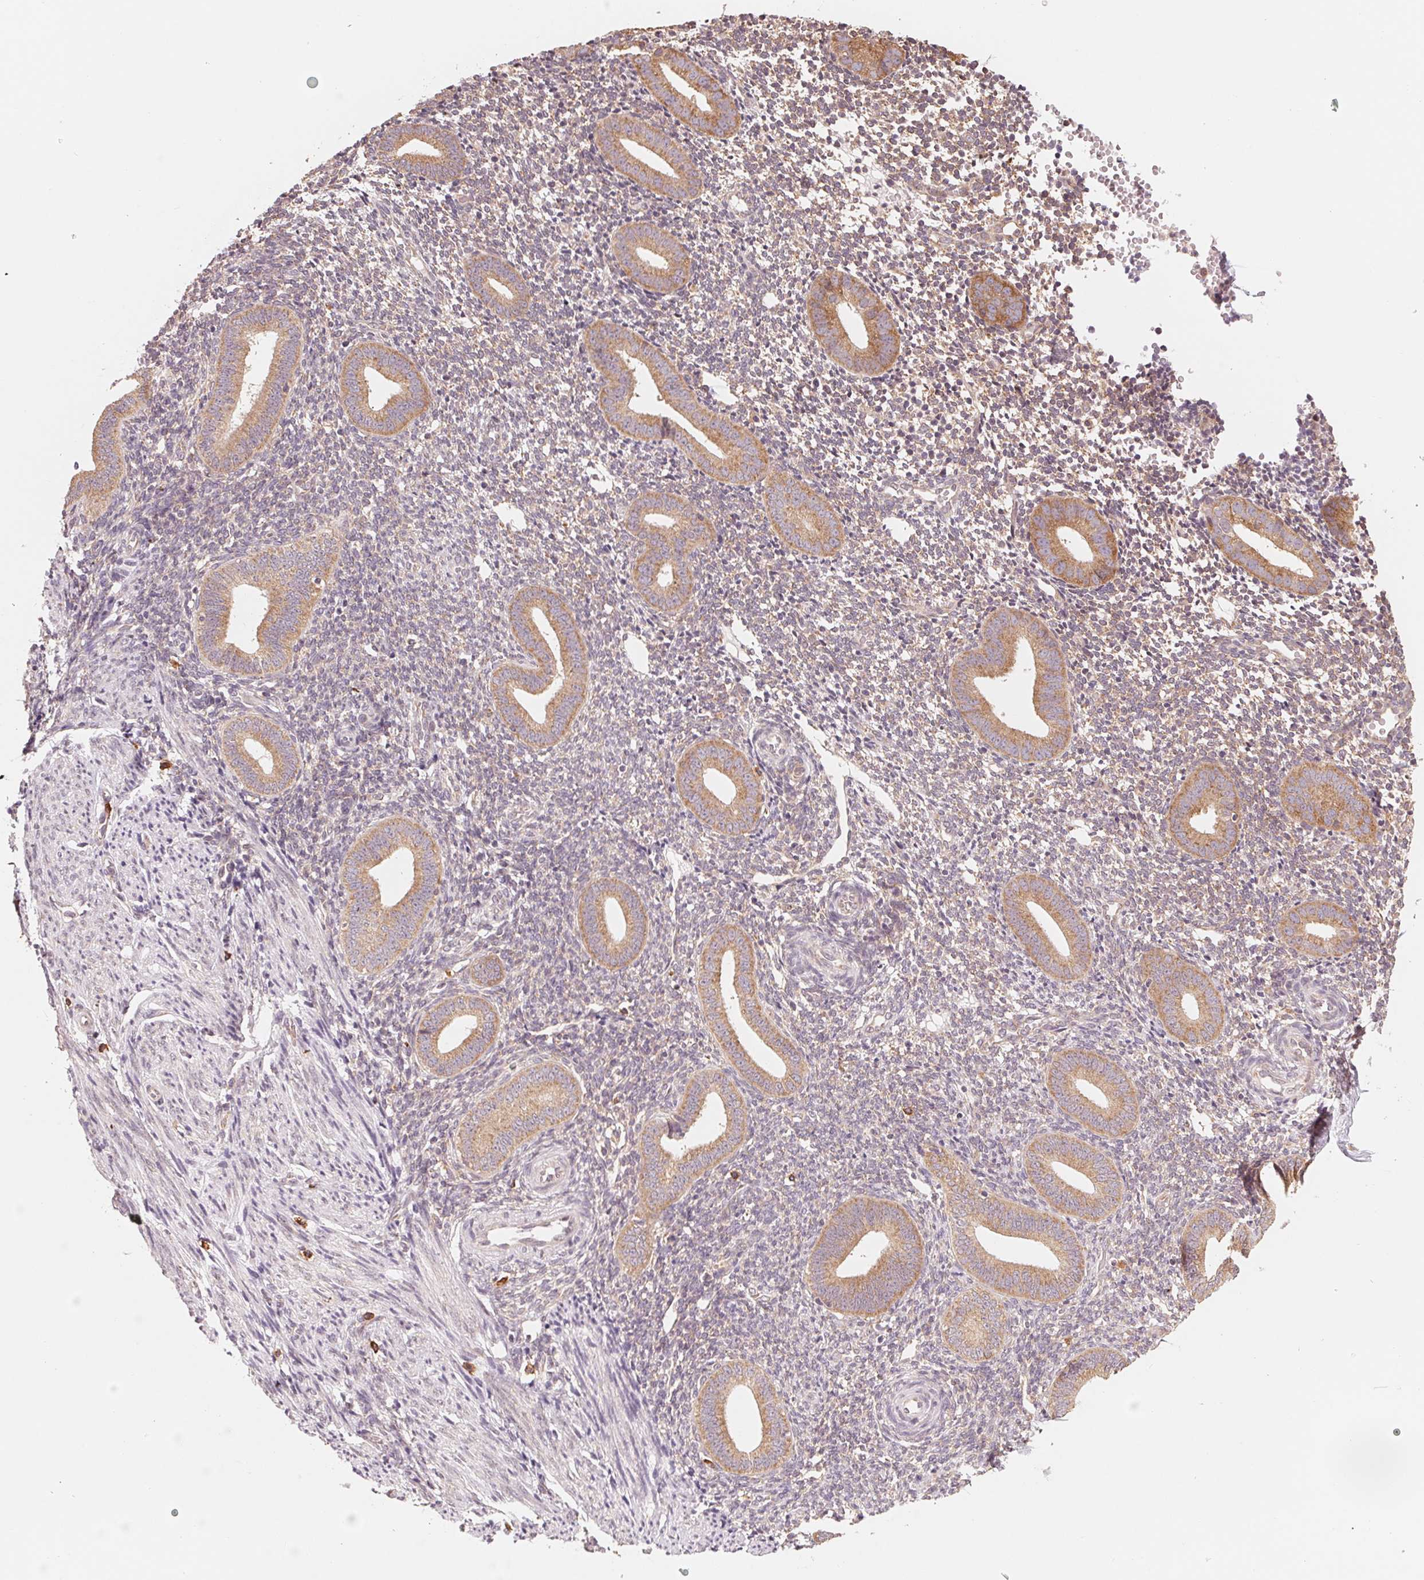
{"staining": {"intensity": "weak", "quantity": ">75%", "location": "cytoplasmic/membranous"}, "tissue": "endometrium", "cell_type": "Cells in endometrial stroma", "image_type": "normal", "snomed": [{"axis": "morphology", "description": "Normal tissue, NOS"}, {"axis": "topography", "description": "Endometrium"}], "caption": "Immunohistochemistry image of benign human endometrium stained for a protein (brown), which displays low levels of weak cytoplasmic/membranous expression in approximately >75% of cells in endometrial stroma.", "gene": "GIGYF2", "patient": {"sex": "female", "age": 40}}